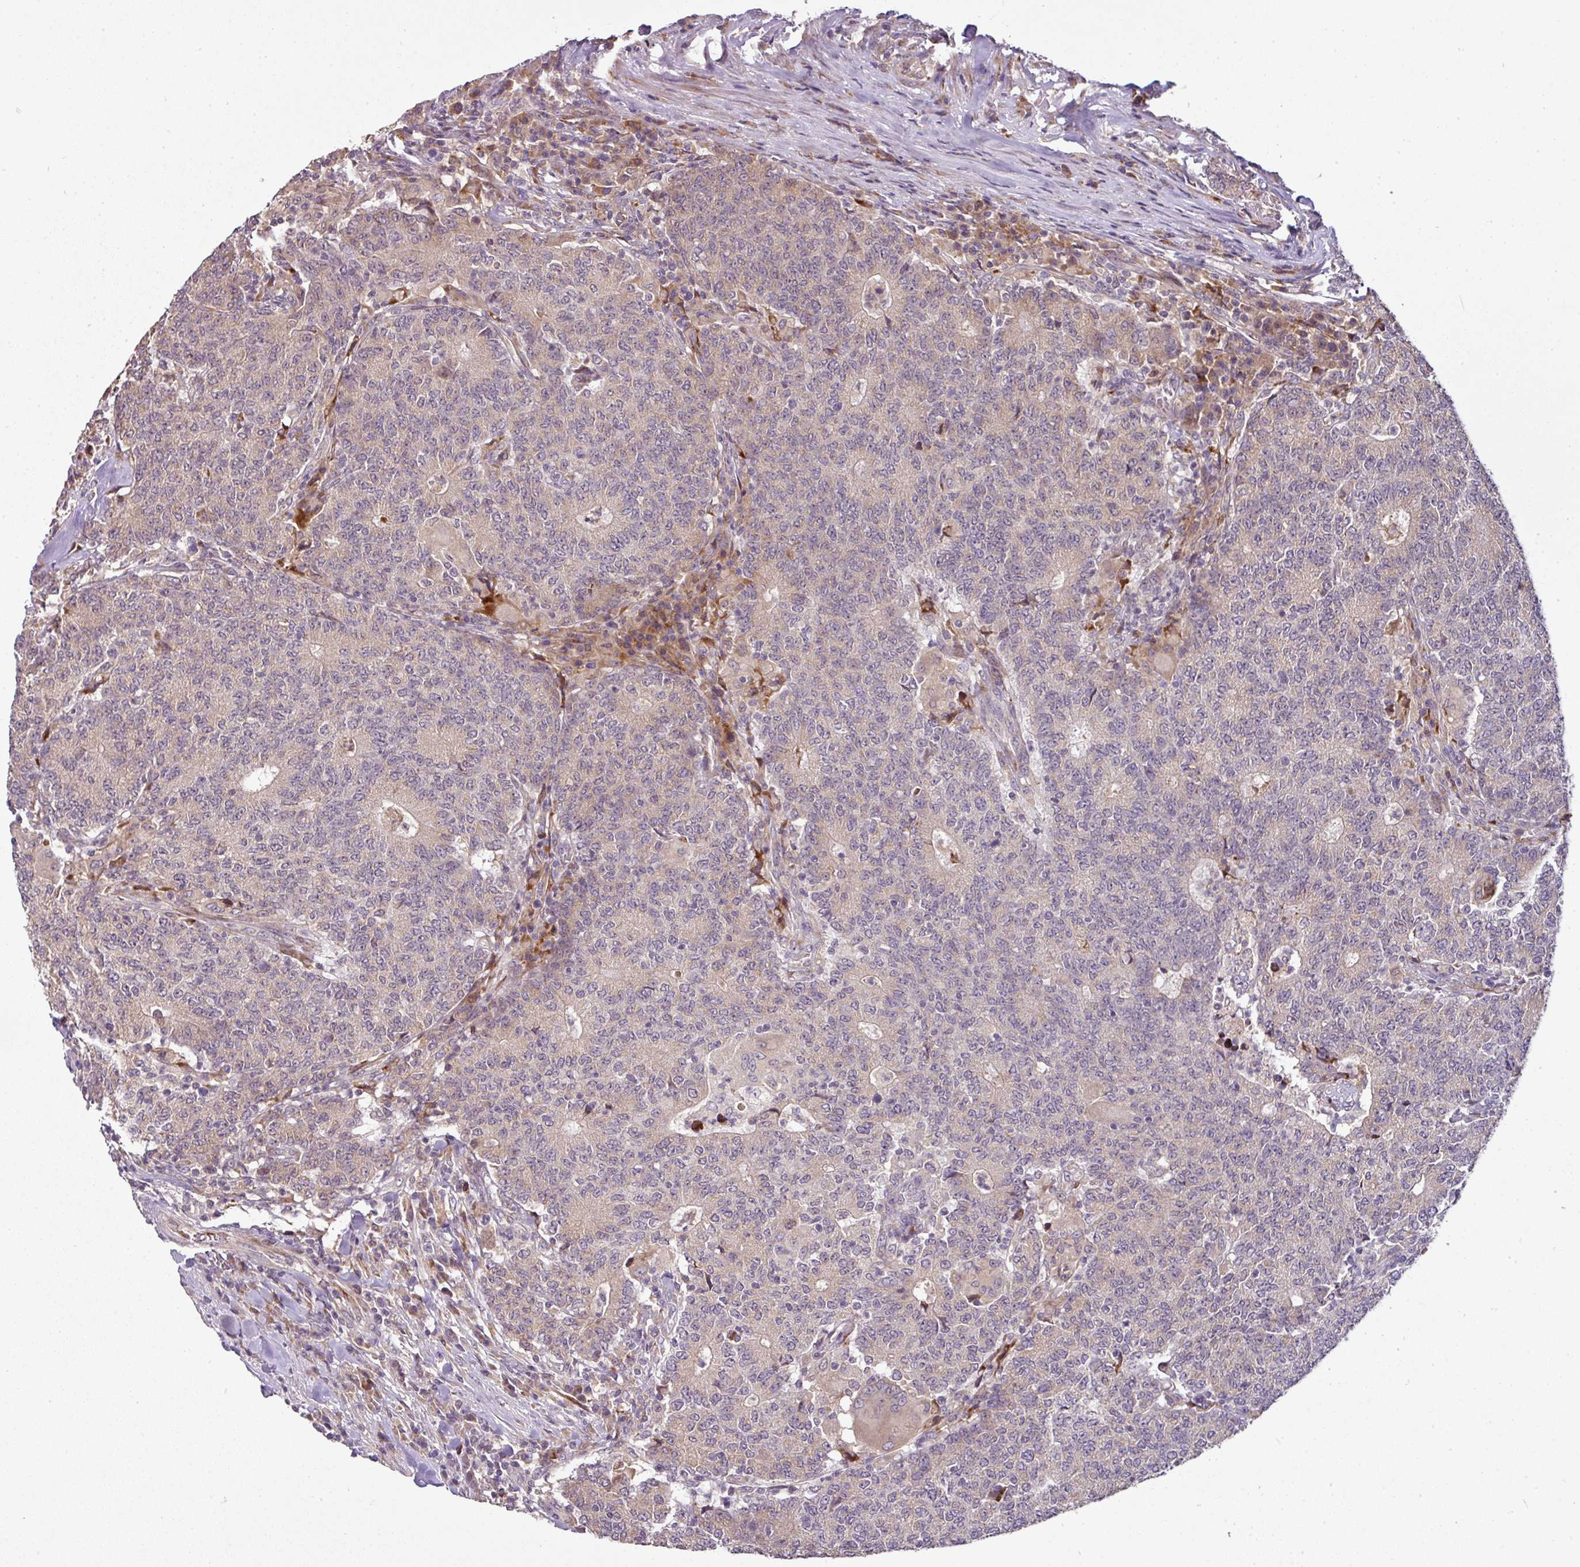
{"staining": {"intensity": "weak", "quantity": "<25%", "location": "cytoplasmic/membranous"}, "tissue": "colorectal cancer", "cell_type": "Tumor cells", "image_type": "cancer", "snomed": [{"axis": "morphology", "description": "Adenocarcinoma, NOS"}, {"axis": "topography", "description": "Colon"}], "caption": "Photomicrograph shows no protein expression in tumor cells of colorectal cancer tissue.", "gene": "SPCS3", "patient": {"sex": "female", "age": 75}}